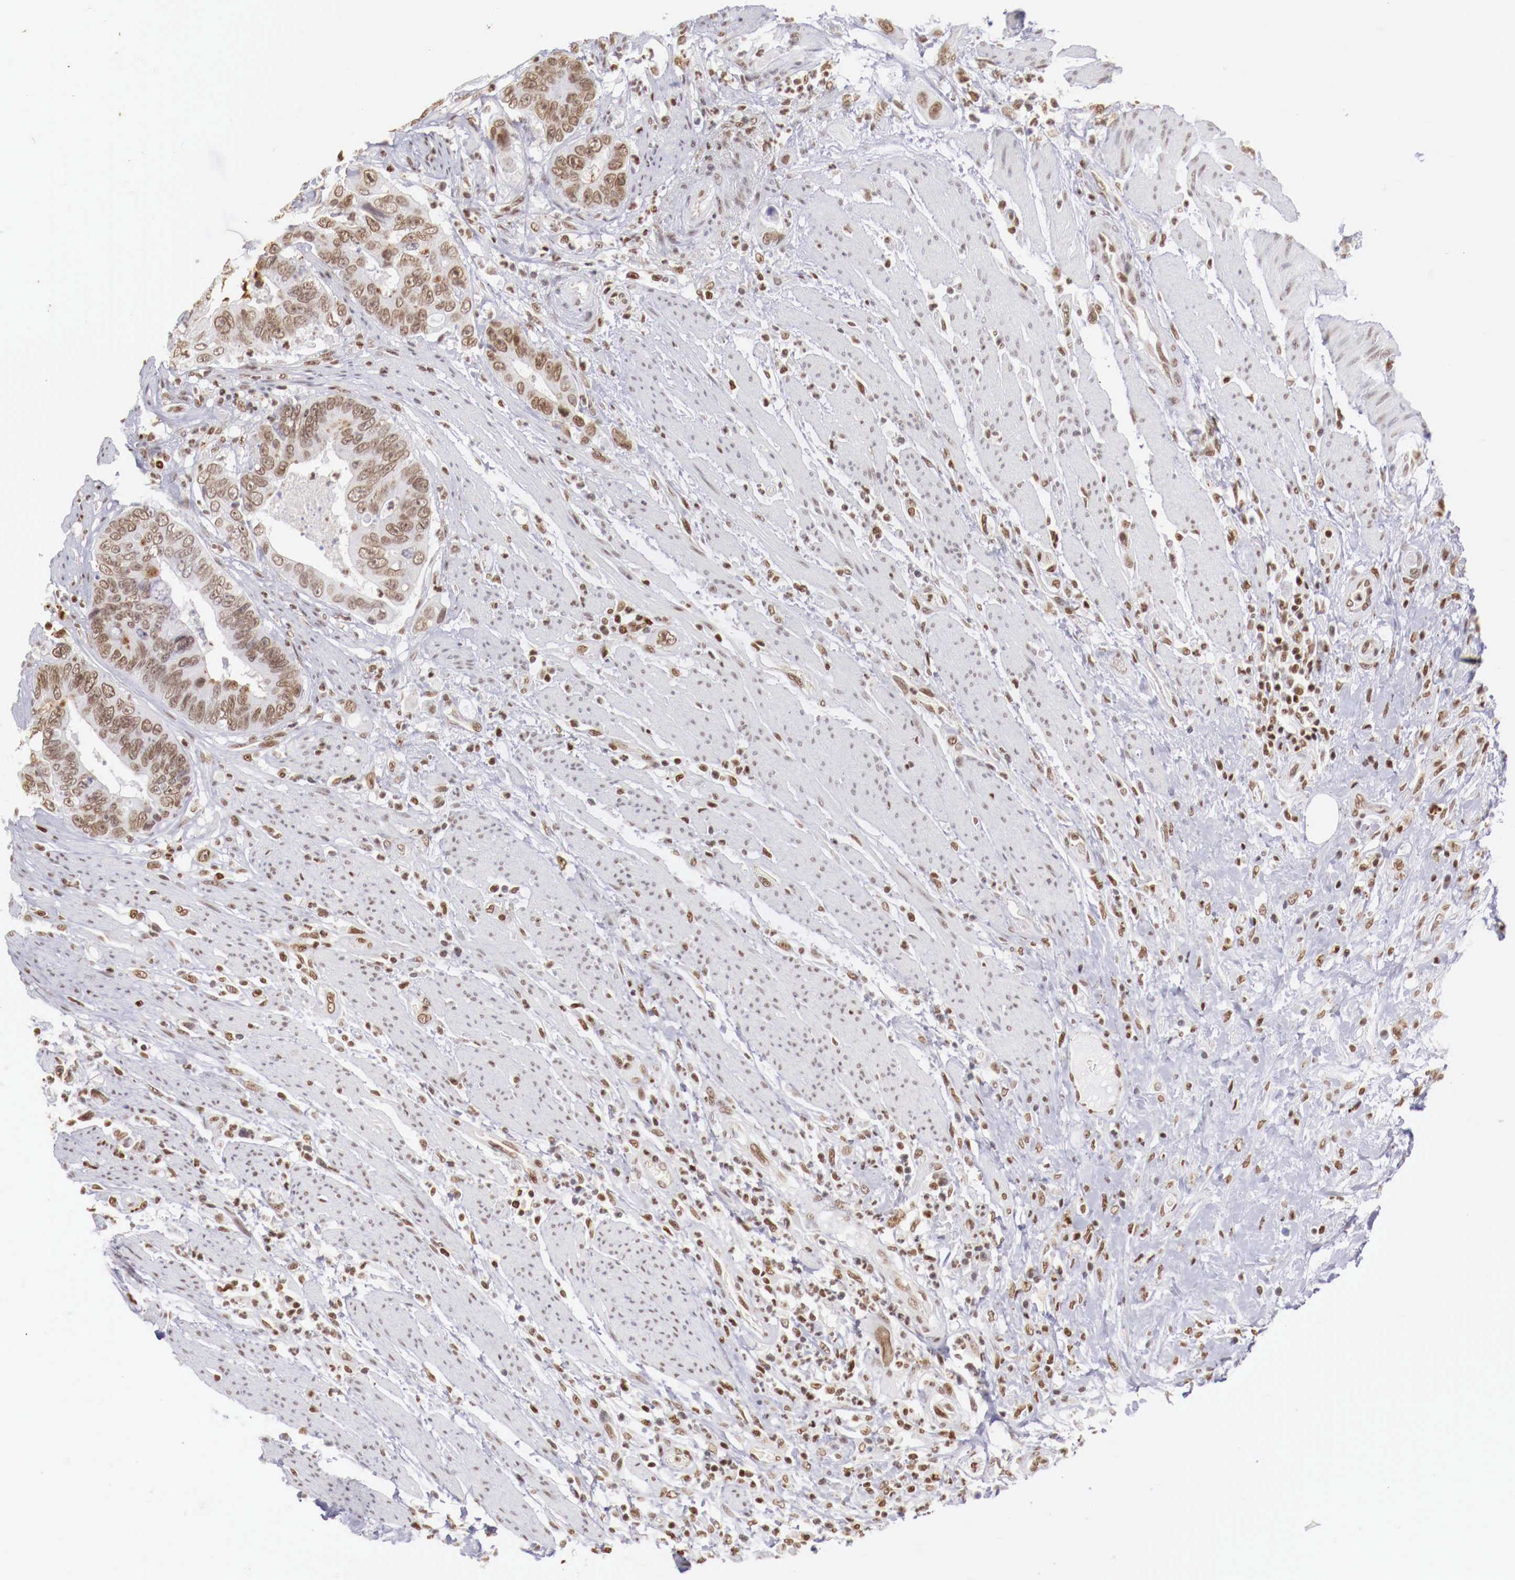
{"staining": {"intensity": "moderate", "quantity": ">75%", "location": "nuclear"}, "tissue": "colorectal cancer", "cell_type": "Tumor cells", "image_type": "cancer", "snomed": [{"axis": "morphology", "description": "Adenocarcinoma, NOS"}, {"axis": "topography", "description": "Rectum"}], "caption": "Protein expression analysis of human colorectal cancer (adenocarcinoma) reveals moderate nuclear staining in about >75% of tumor cells.", "gene": "MAX", "patient": {"sex": "female", "age": 65}}